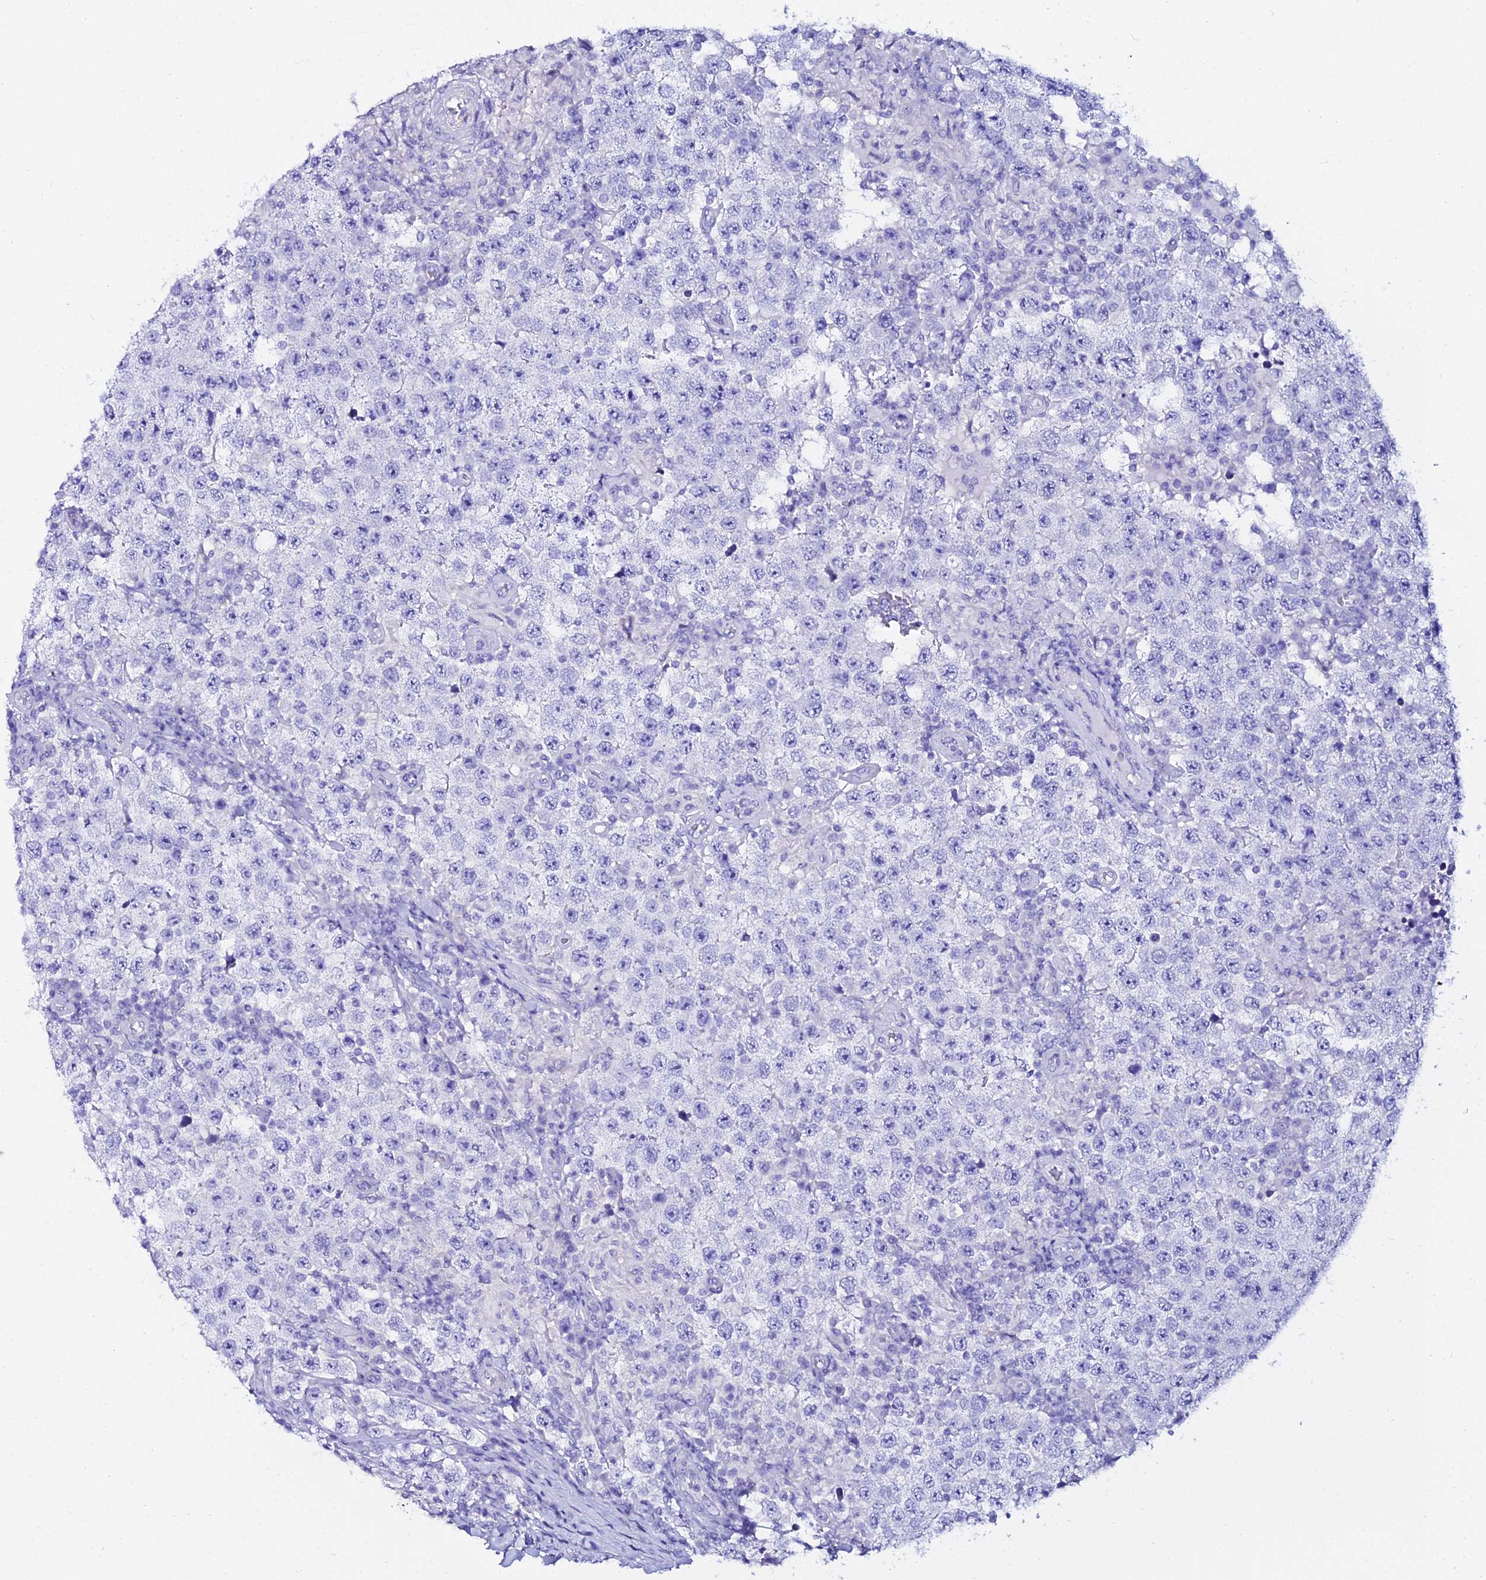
{"staining": {"intensity": "negative", "quantity": "none", "location": "none"}, "tissue": "testis cancer", "cell_type": "Tumor cells", "image_type": "cancer", "snomed": [{"axis": "morphology", "description": "Normal tissue, NOS"}, {"axis": "morphology", "description": "Urothelial carcinoma, High grade"}, {"axis": "morphology", "description": "Seminoma, NOS"}, {"axis": "morphology", "description": "Carcinoma, Embryonal, NOS"}, {"axis": "topography", "description": "Urinary bladder"}, {"axis": "topography", "description": "Testis"}], "caption": "Immunohistochemistry (IHC) micrograph of human embryonal carcinoma (testis) stained for a protein (brown), which exhibits no positivity in tumor cells. (DAB immunohistochemistry (IHC) with hematoxylin counter stain).", "gene": "OR4D5", "patient": {"sex": "male", "age": 41}}